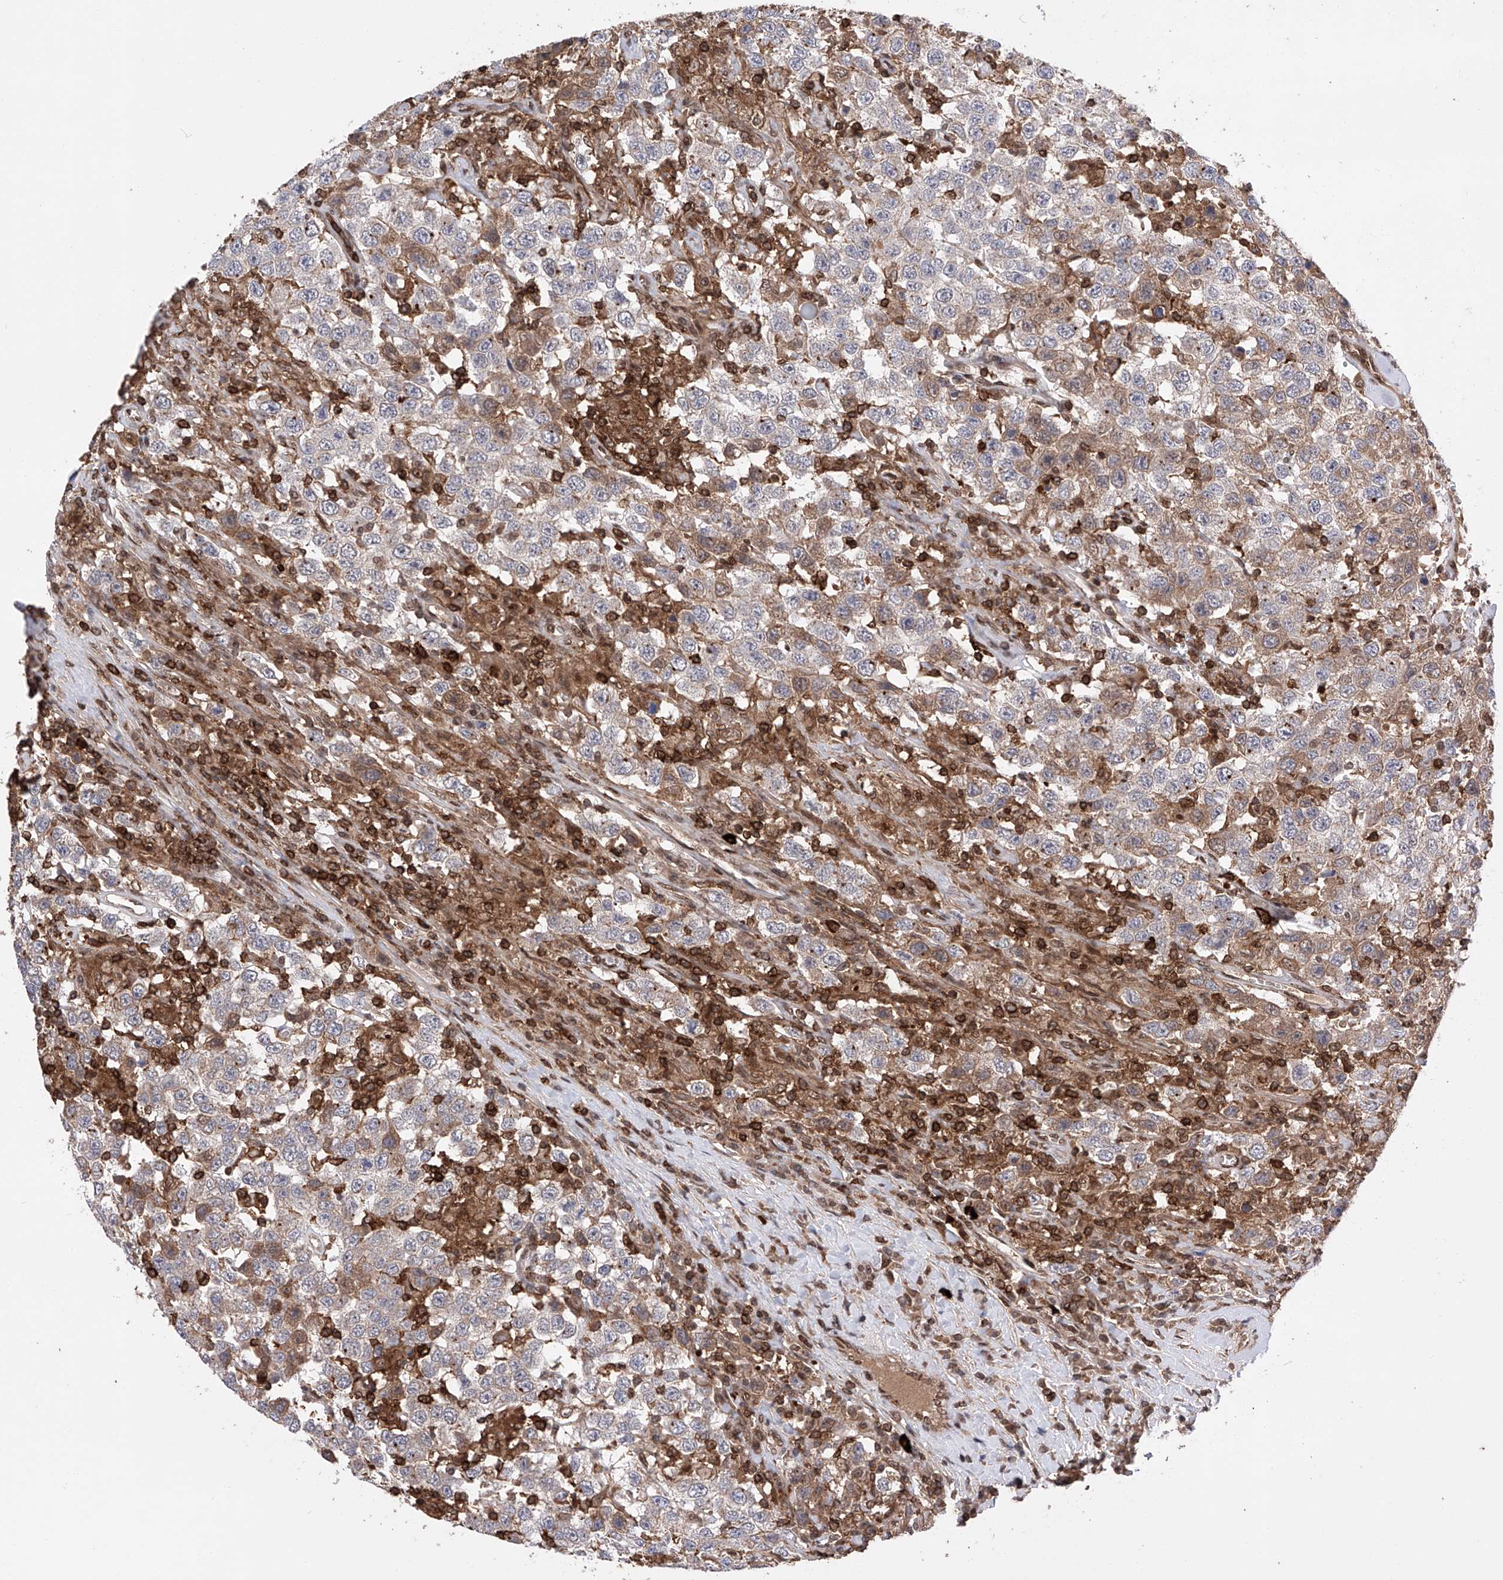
{"staining": {"intensity": "weak", "quantity": "<25%", "location": "cytoplasmic/membranous"}, "tissue": "testis cancer", "cell_type": "Tumor cells", "image_type": "cancer", "snomed": [{"axis": "morphology", "description": "Seminoma, NOS"}, {"axis": "topography", "description": "Testis"}], "caption": "Testis cancer stained for a protein using immunohistochemistry (IHC) reveals no expression tumor cells.", "gene": "ZNF280D", "patient": {"sex": "male", "age": 41}}